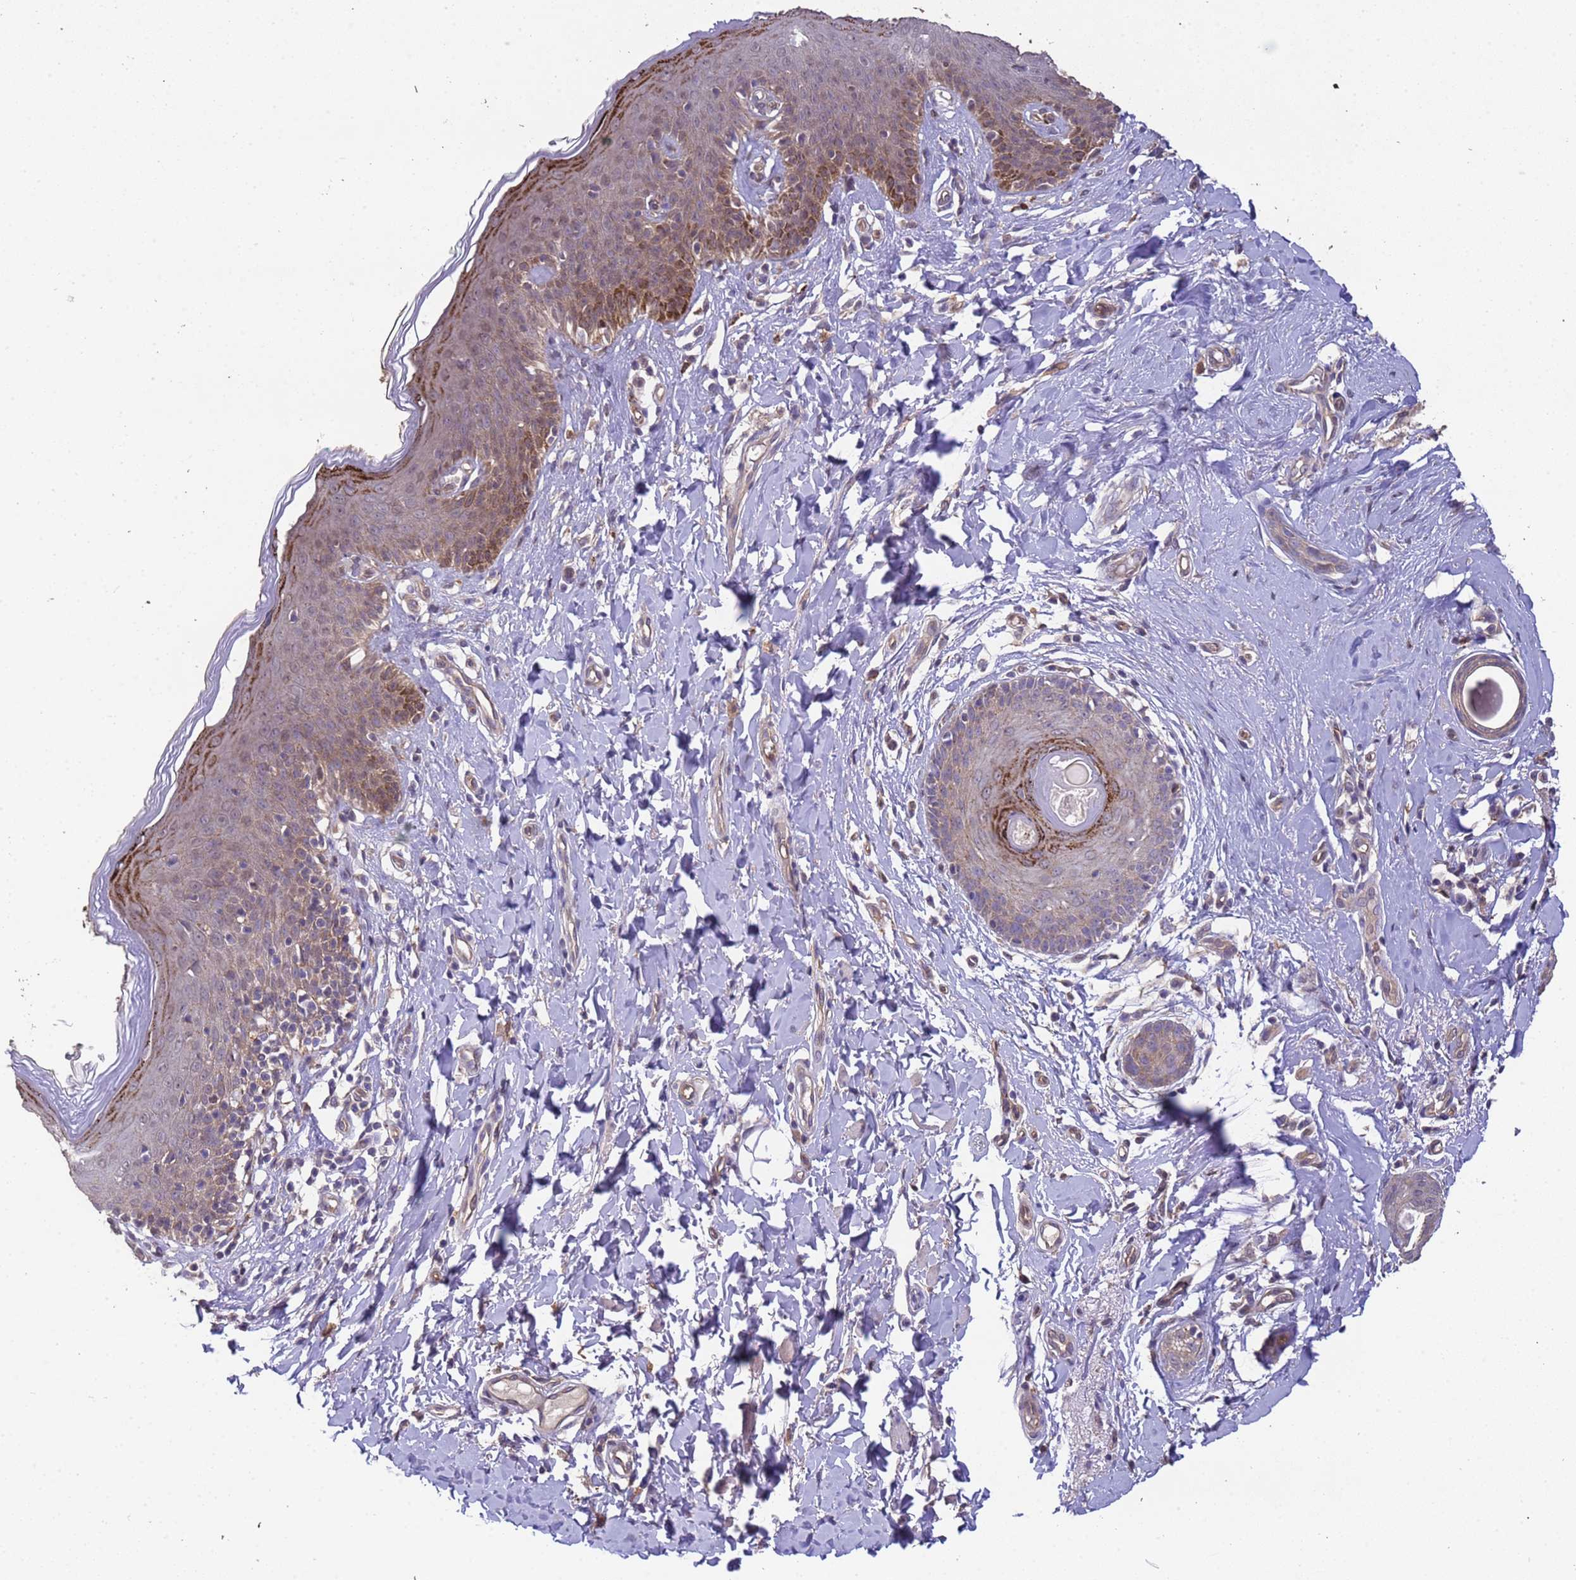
{"staining": {"intensity": "strong", "quantity": "<25%", "location": "cytoplasmic/membranous"}, "tissue": "skin", "cell_type": "Epidermal cells", "image_type": "normal", "snomed": [{"axis": "morphology", "description": "Normal tissue, NOS"}, {"axis": "topography", "description": "Vulva"}], "caption": "Skin stained for a protein (brown) displays strong cytoplasmic/membranous positive staining in about <25% of epidermal cells.", "gene": "NPHP1", "patient": {"sex": "female", "age": 66}}